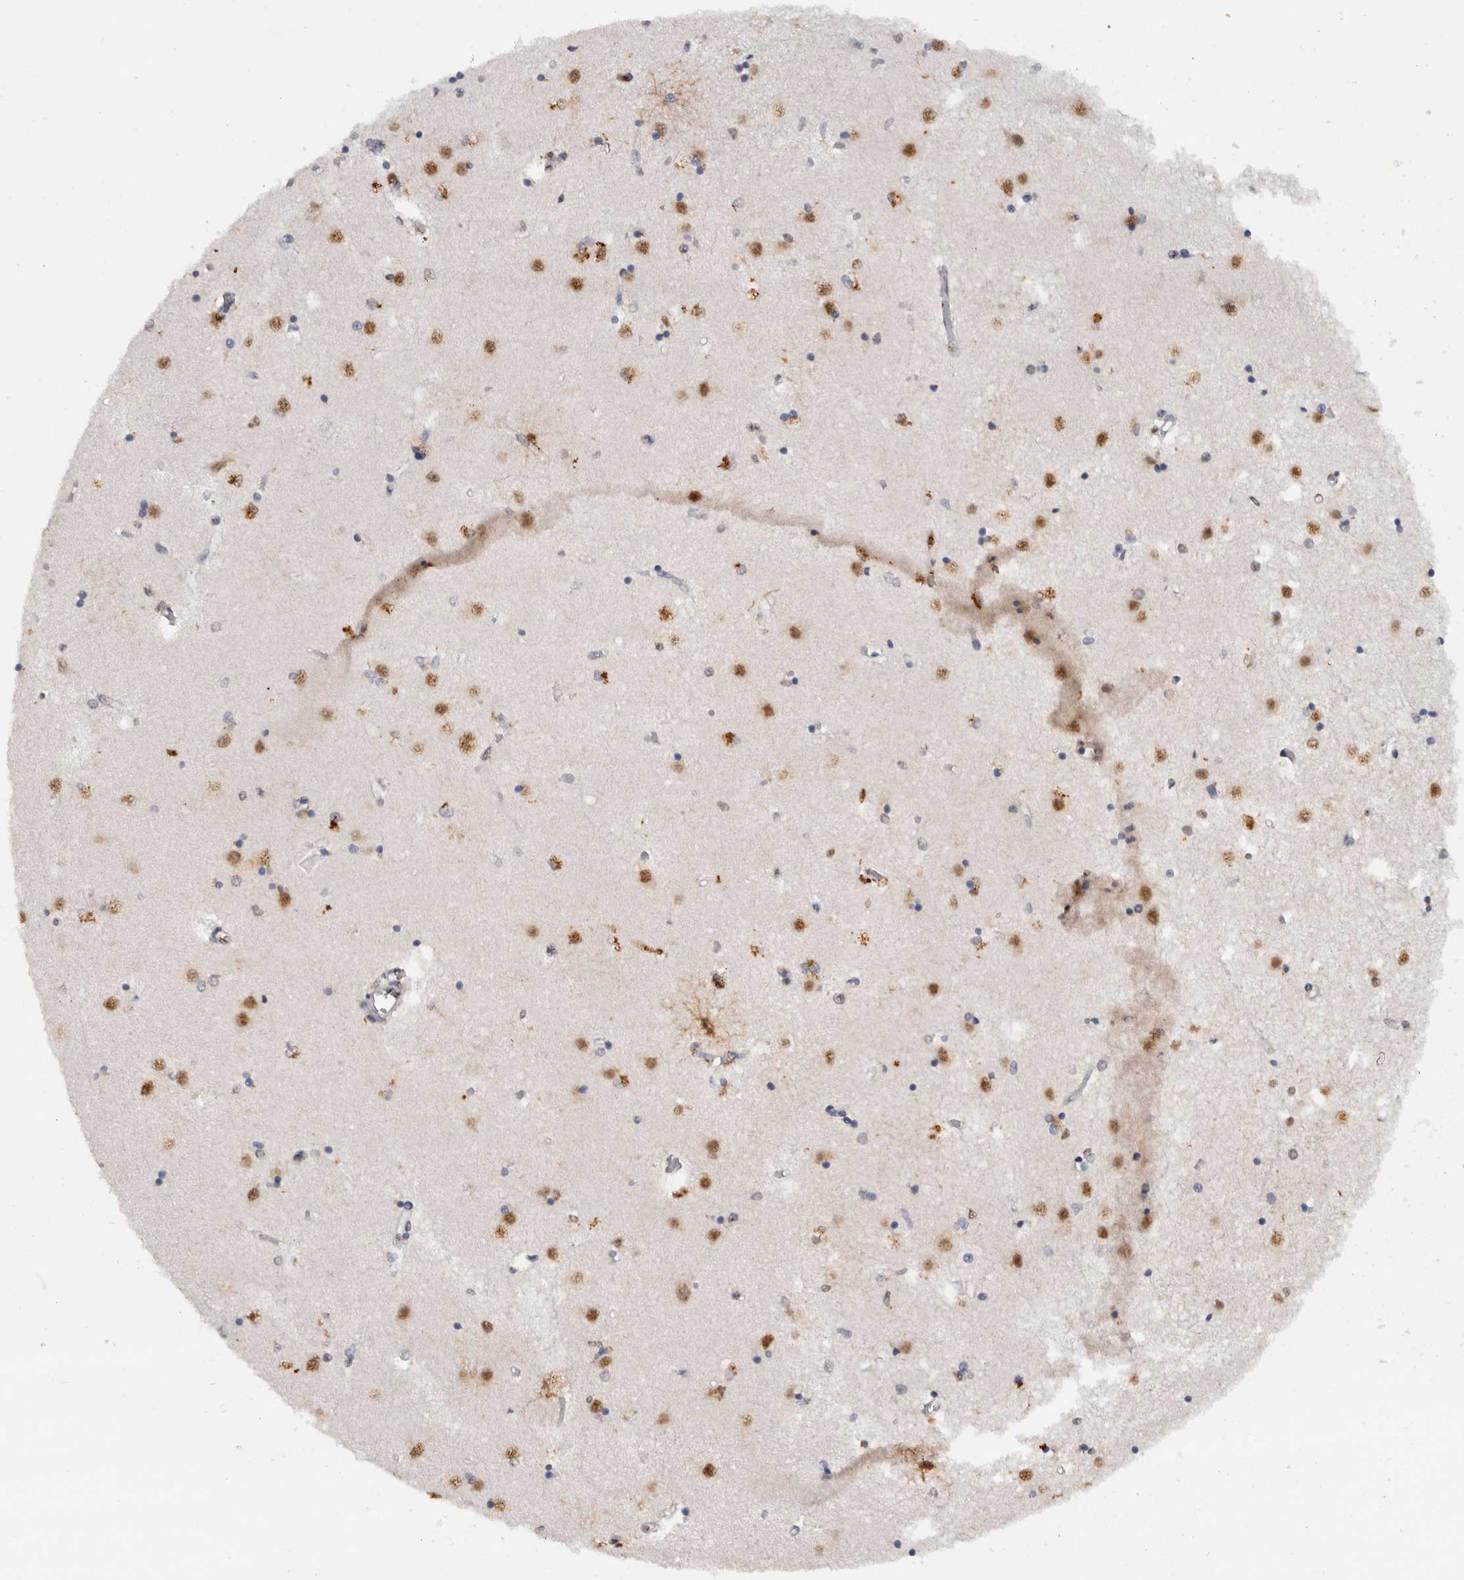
{"staining": {"intensity": "moderate", "quantity": "<25%", "location": "nuclear"}, "tissue": "caudate", "cell_type": "Glial cells", "image_type": "normal", "snomed": [{"axis": "morphology", "description": "Normal tissue, NOS"}, {"axis": "topography", "description": "Lateral ventricle wall"}], "caption": "Glial cells display low levels of moderate nuclear staining in approximately <25% of cells in normal caudate.", "gene": "RPS6KA2", "patient": {"sex": "male", "age": 45}}